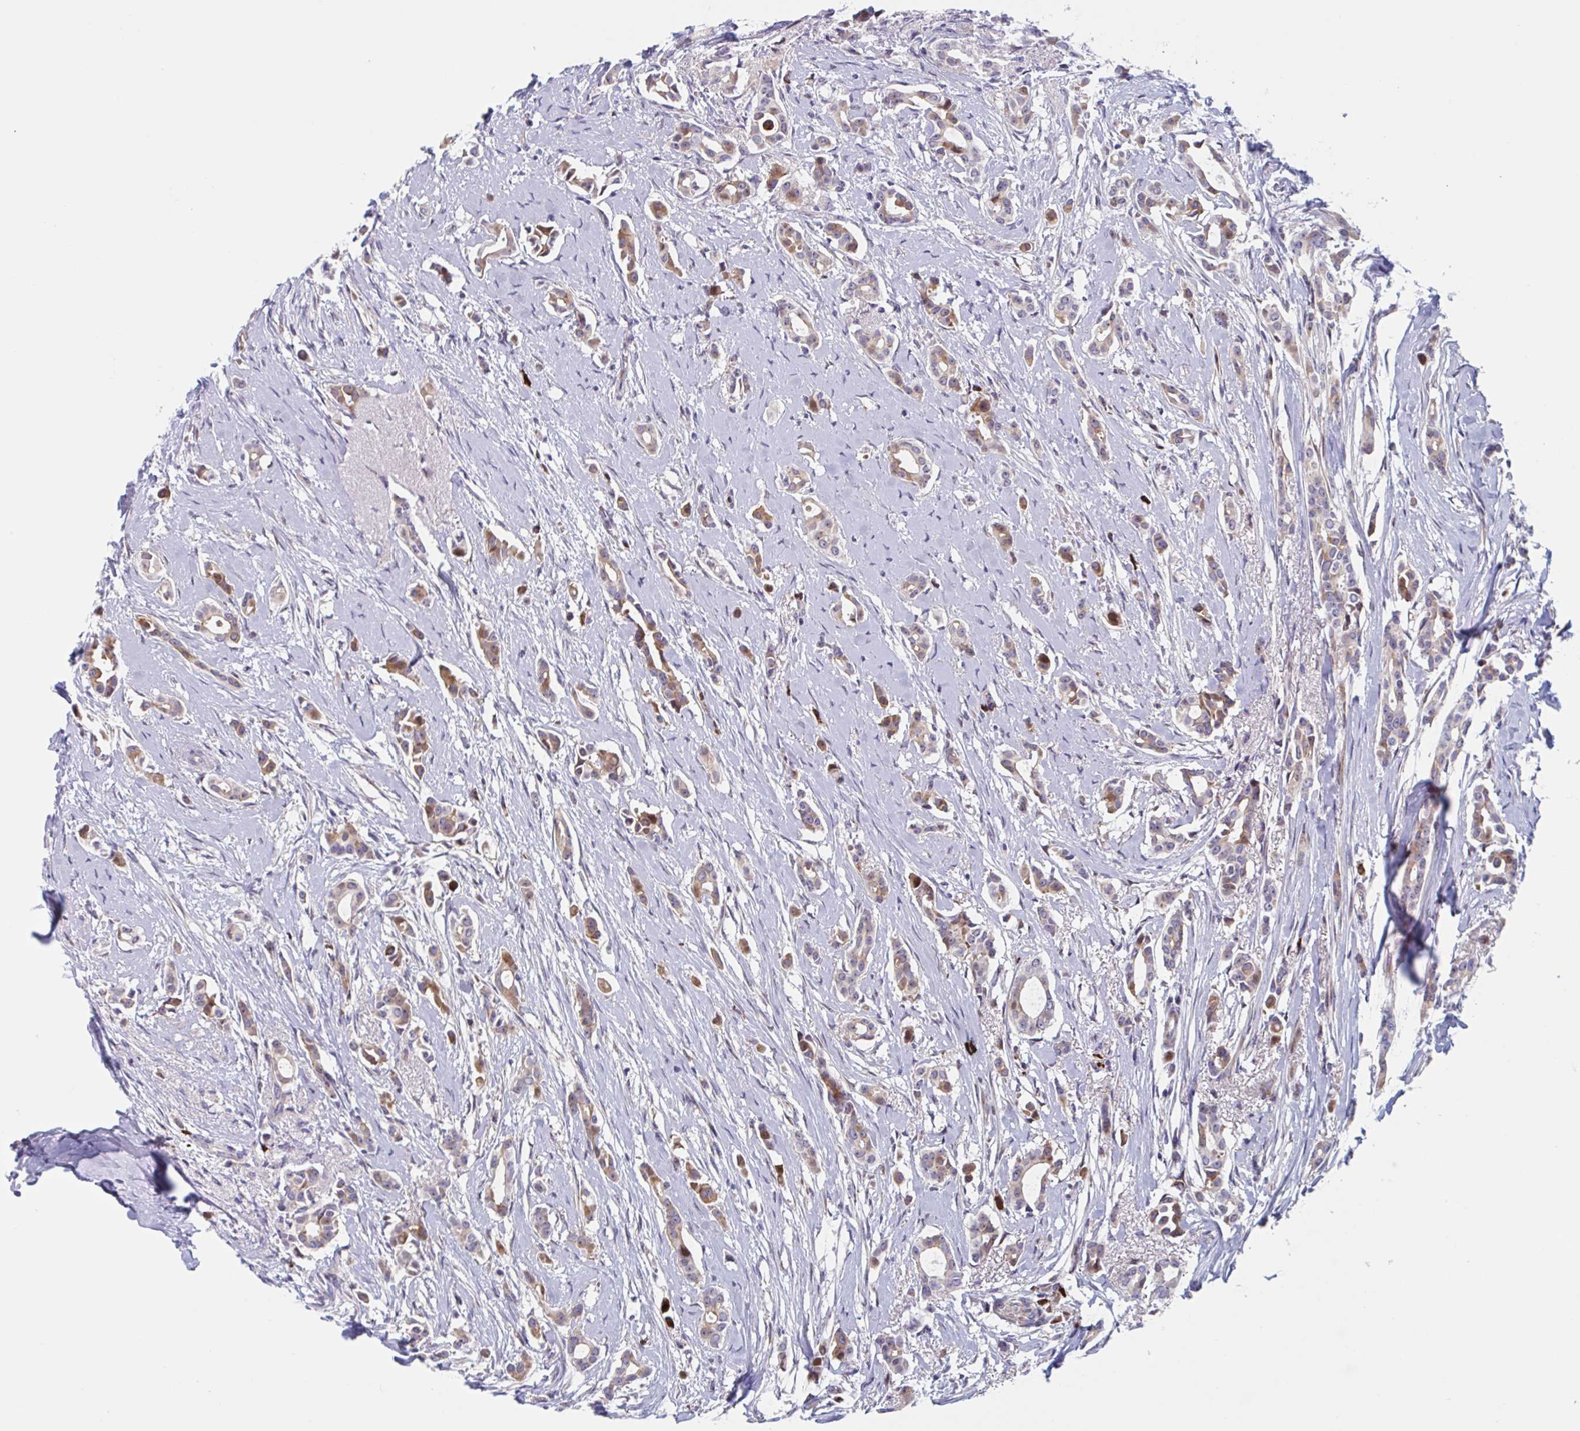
{"staining": {"intensity": "moderate", "quantity": "25%-75%", "location": "cytoplasmic/membranous"}, "tissue": "breast cancer", "cell_type": "Tumor cells", "image_type": "cancer", "snomed": [{"axis": "morphology", "description": "Duct carcinoma"}, {"axis": "topography", "description": "Breast"}], "caption": "Breast cancer stained with IHC displays moderate cytoplasmic/membranous expression in approximately 25%-75% of tumor cells.", "gene": "DUXA", "patient": {"sex": "female", "age": 64}}